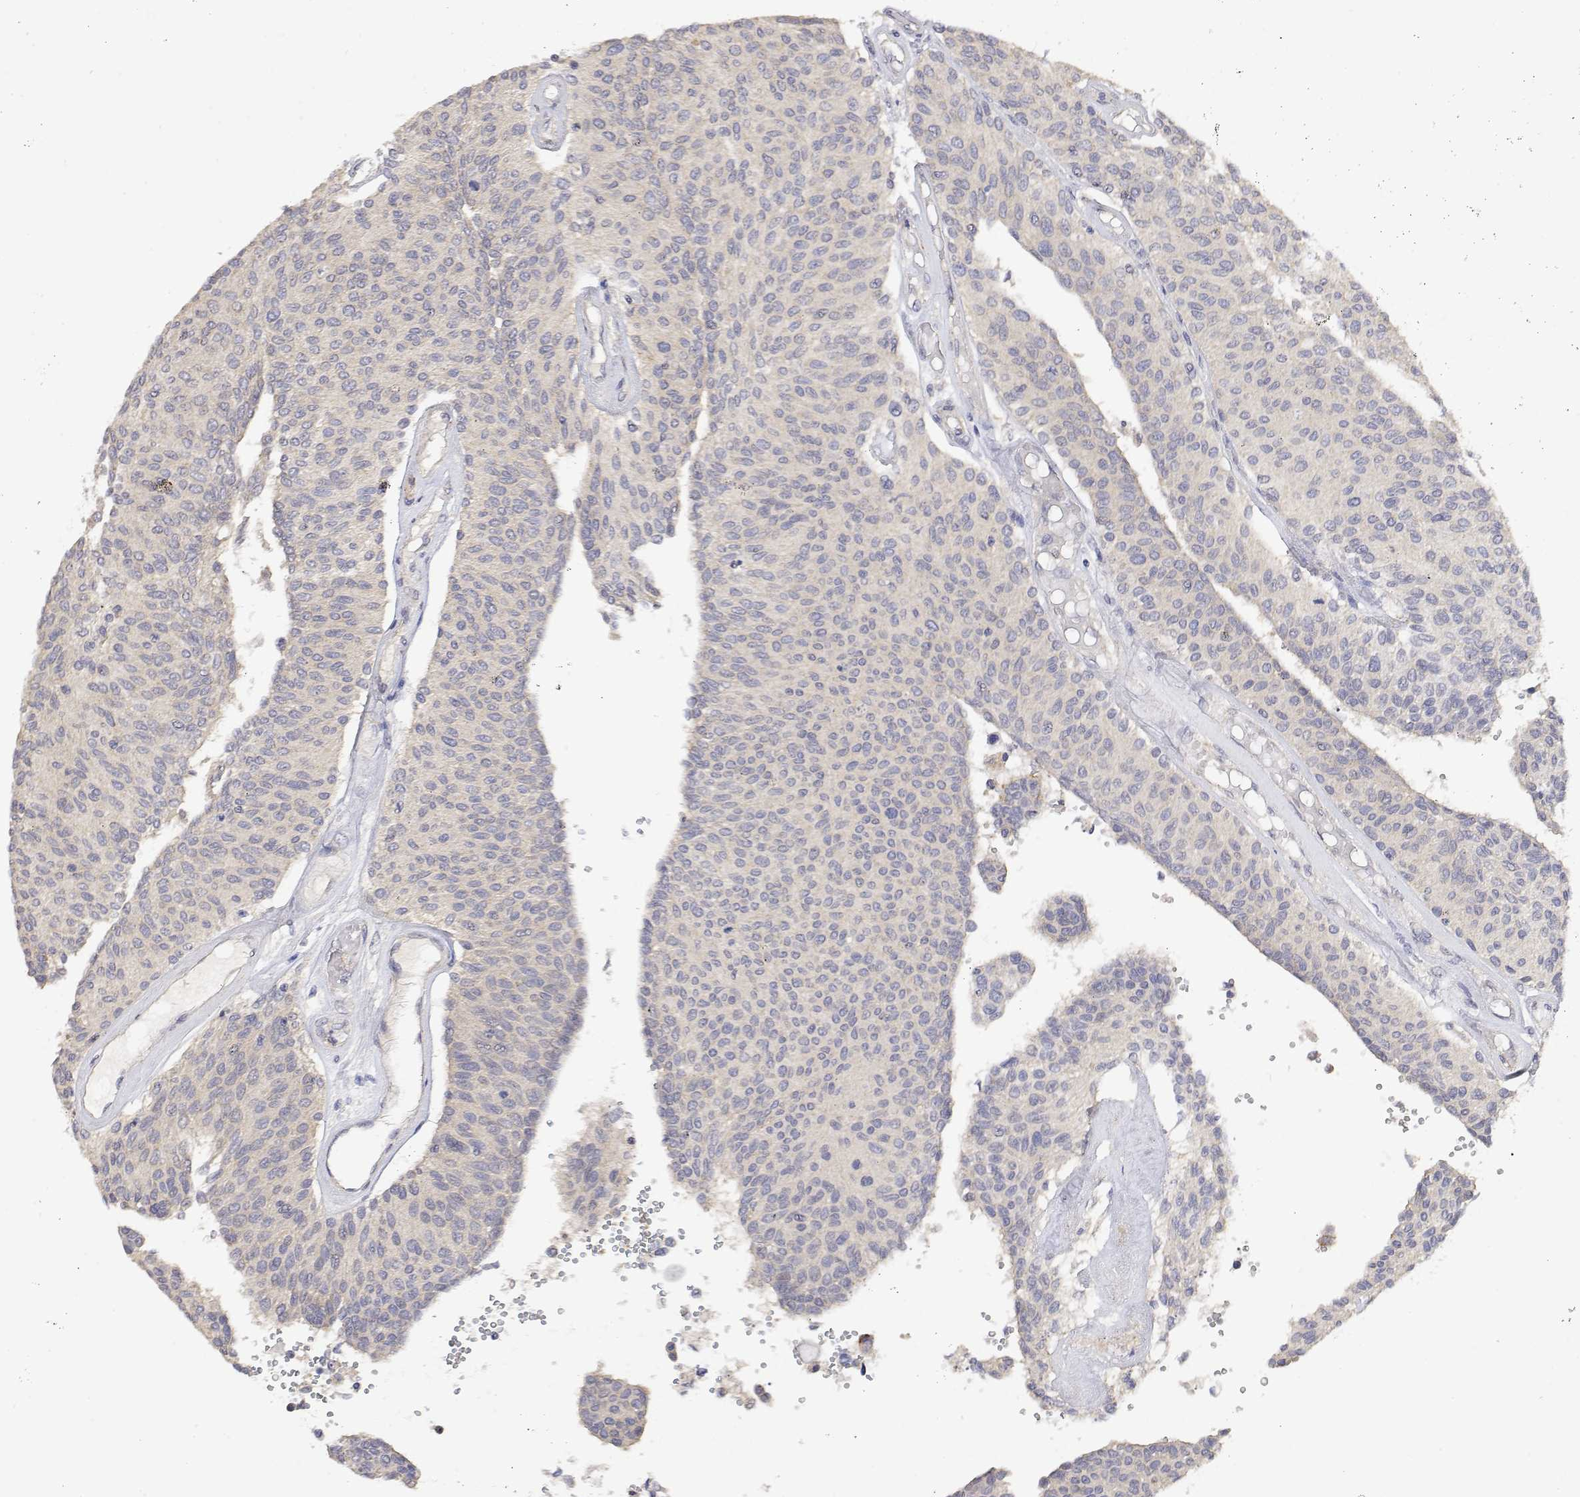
{"staining": {"intensity": "negative", "quantity": "none", "location": "none"}, "tissue": "urothelial cancer", "cell_type": "Tumor cells", "image_type": "cancer", "snomed": [{"axis": "morphology", "description": "Urothelial carcinoma, NOS"}, {"axis": "topography", "description": "Urinary bladder"}], "caption": "There is no significant expression in tumor cells of transitional cell carcinoma.", "gene": "LONRF3", "patient": {"sex": "male", "age": 55}}